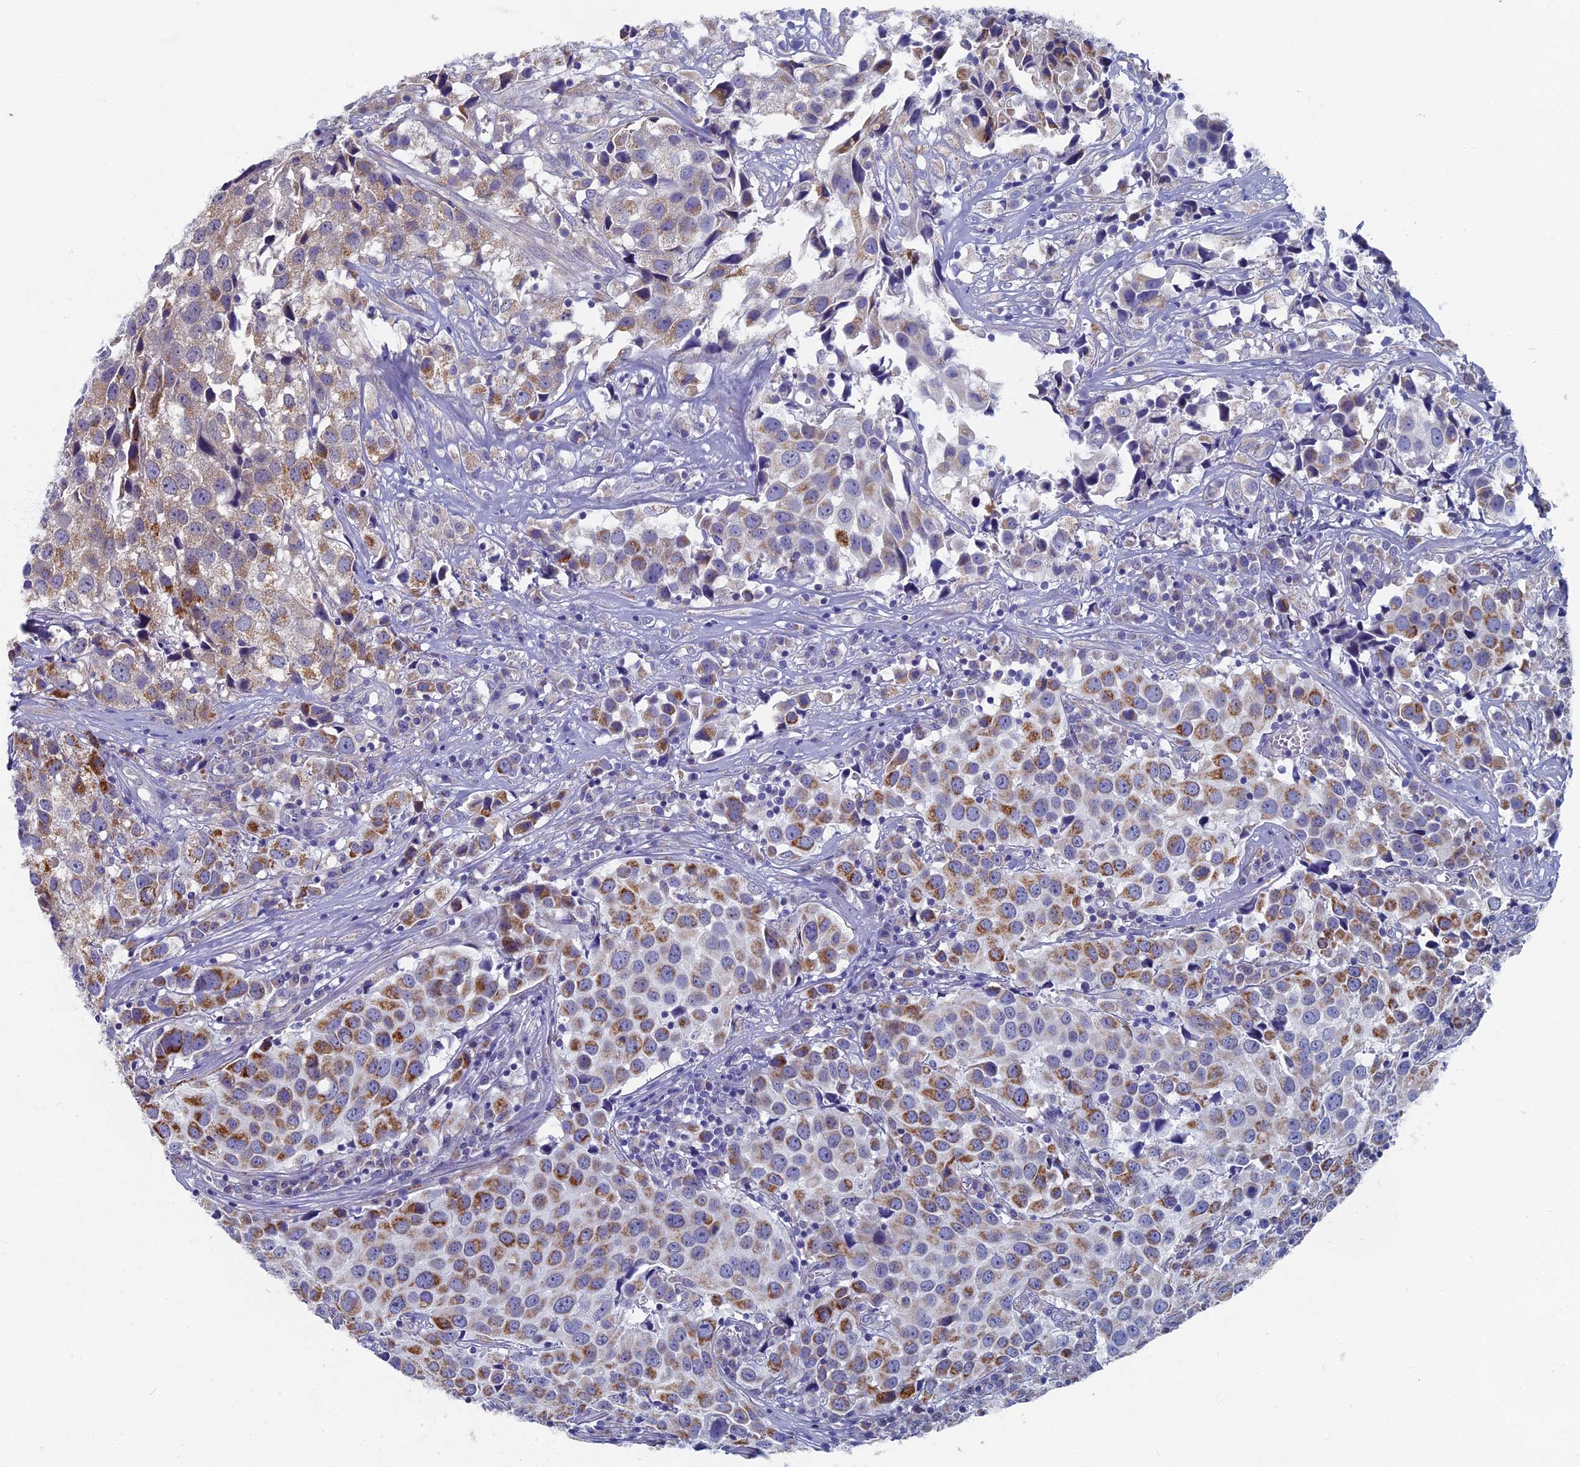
{"staining": {"intensity": "moderate", "quantity": "<25%", "location": "cytoplasmic/membranous"}, "tissue": "urothelial cancer", "cell_type": "Tumor cells", "image_type": "cancer", "snomed": [{"axis": "morphology", "description": "Urothelial carcinoma, High grade"}, {"axis": "topography", "description": "Urinary bladder"}], "caption": "Urothelial cancer stained with immunohistochemistry displays moderate cytoplasmic/membranous staining in approximately <25% of tumor cells.", "gene": "OAT", "patient": {"sex": "female", "age": 75}}